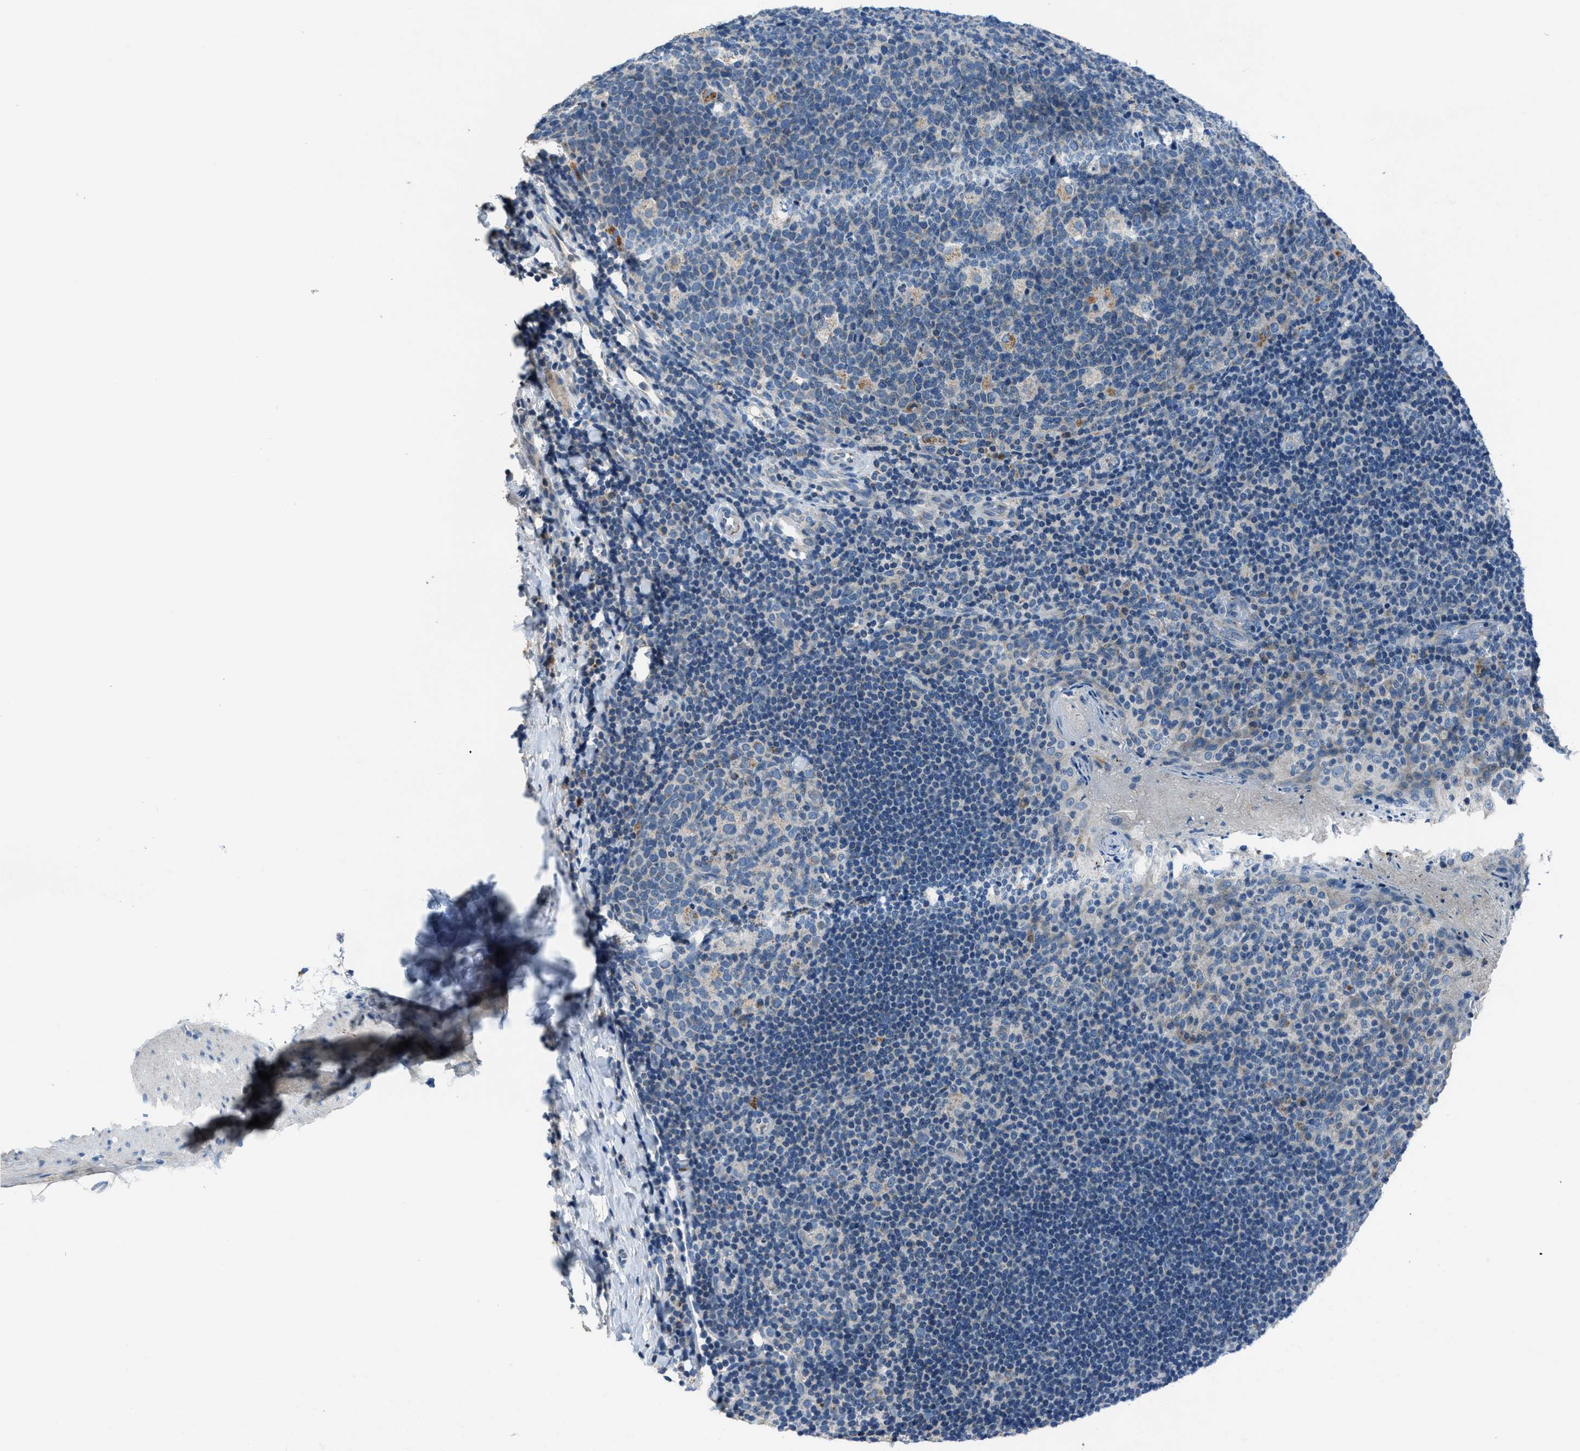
{"staining": {"intensity": "negative", "quantity": "none", "location": "none"}, "tissue": "tonsil", "cell_type": "Germinal center cells", "image_type": "normal", "snomed": [{"axis": "morphology", "description": "Normal tissue, NOS"}, {"axis": "topography", "description": "Tonsil"}], "caption": "Immunohistochemistry of normal human tonsil shows no positivity in germinal center cells.", "gene": "ADAM2", "patient": {"sex": "male", "age": 17}}